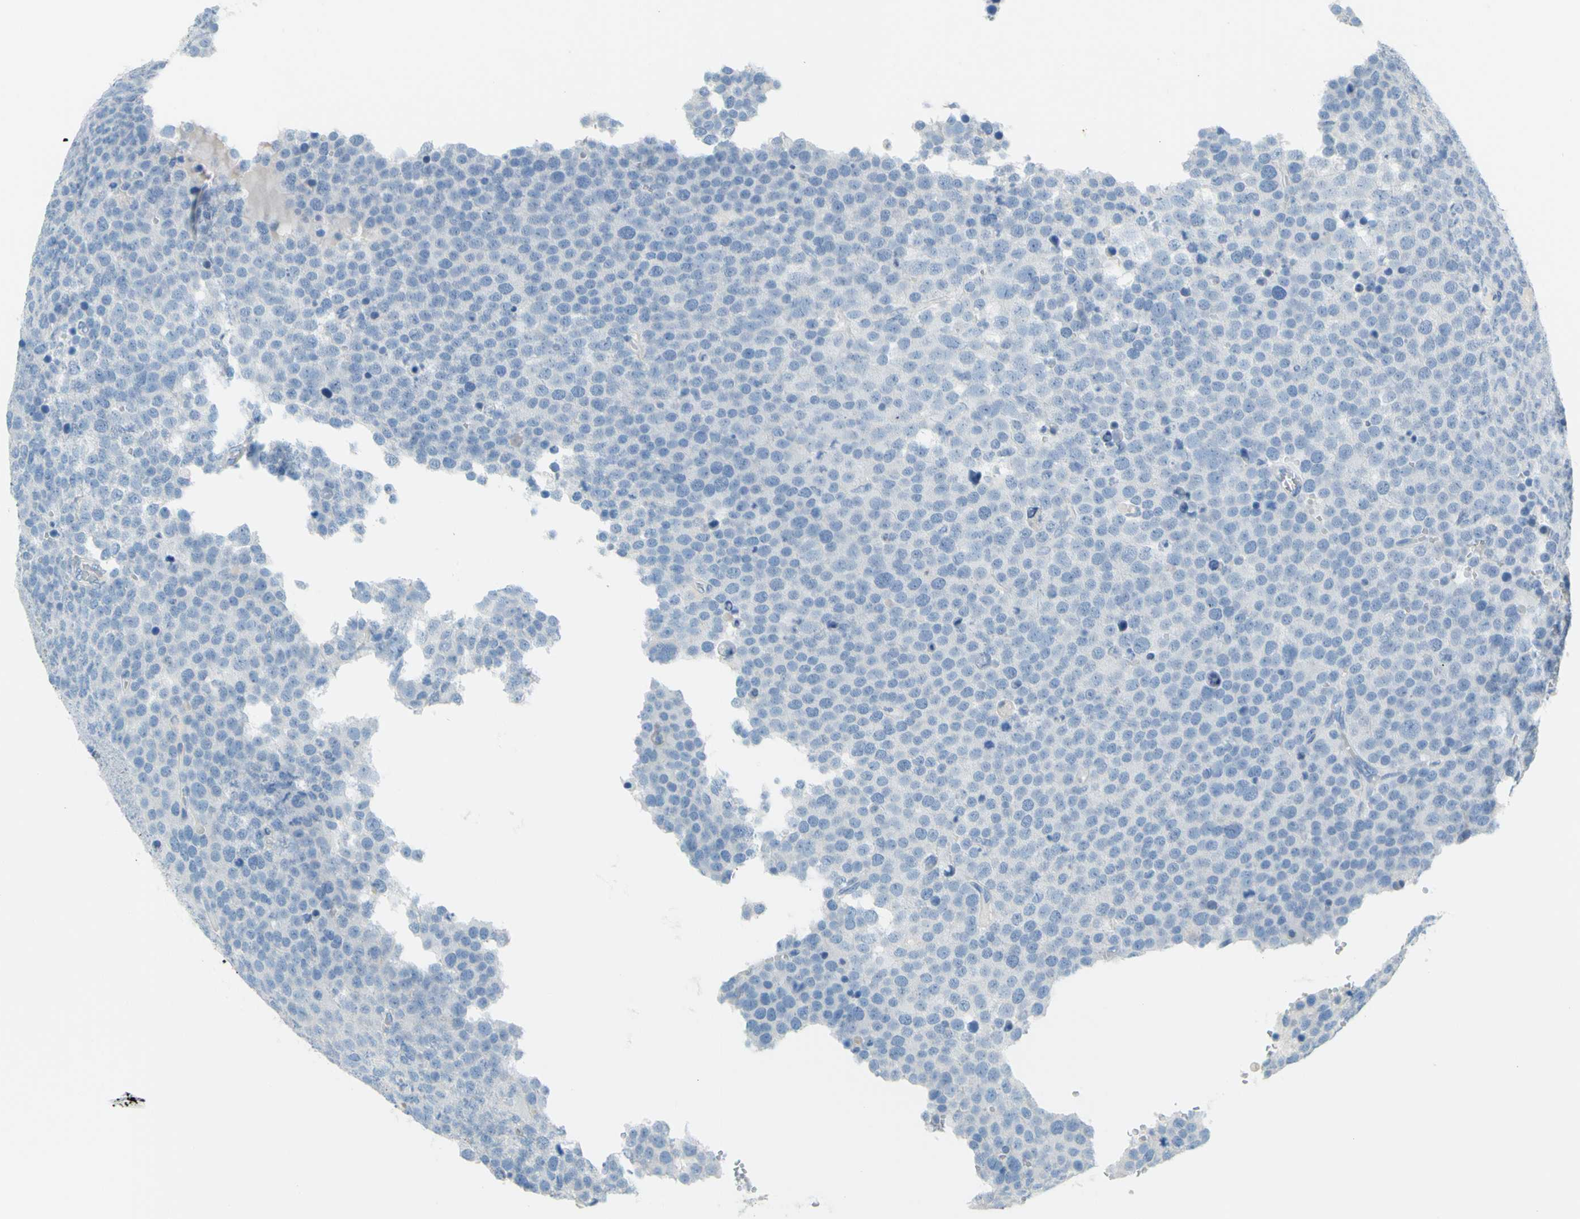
{"staining": {"intensity": "negative", "quantity": "none", "location": "none"}, "tissue": "testis cancer", "cell_type": "Tumor cells", "image_type": "cancer", "snomed": [{"axis": "morphology", "description": "Seminoma, NOS"}, {"axis": "topography", "description": "Testis"}], "caption": "Tumor cells show no significant expression in testis seminoma. (Stains: DAB immunohistochemistry (IHC) with hematoxylin counter stain, Microscopy: brightfield microscopy at high magnification).", "gene": "SLC1A2", "patient": {"sex": "male", "age": 71}}